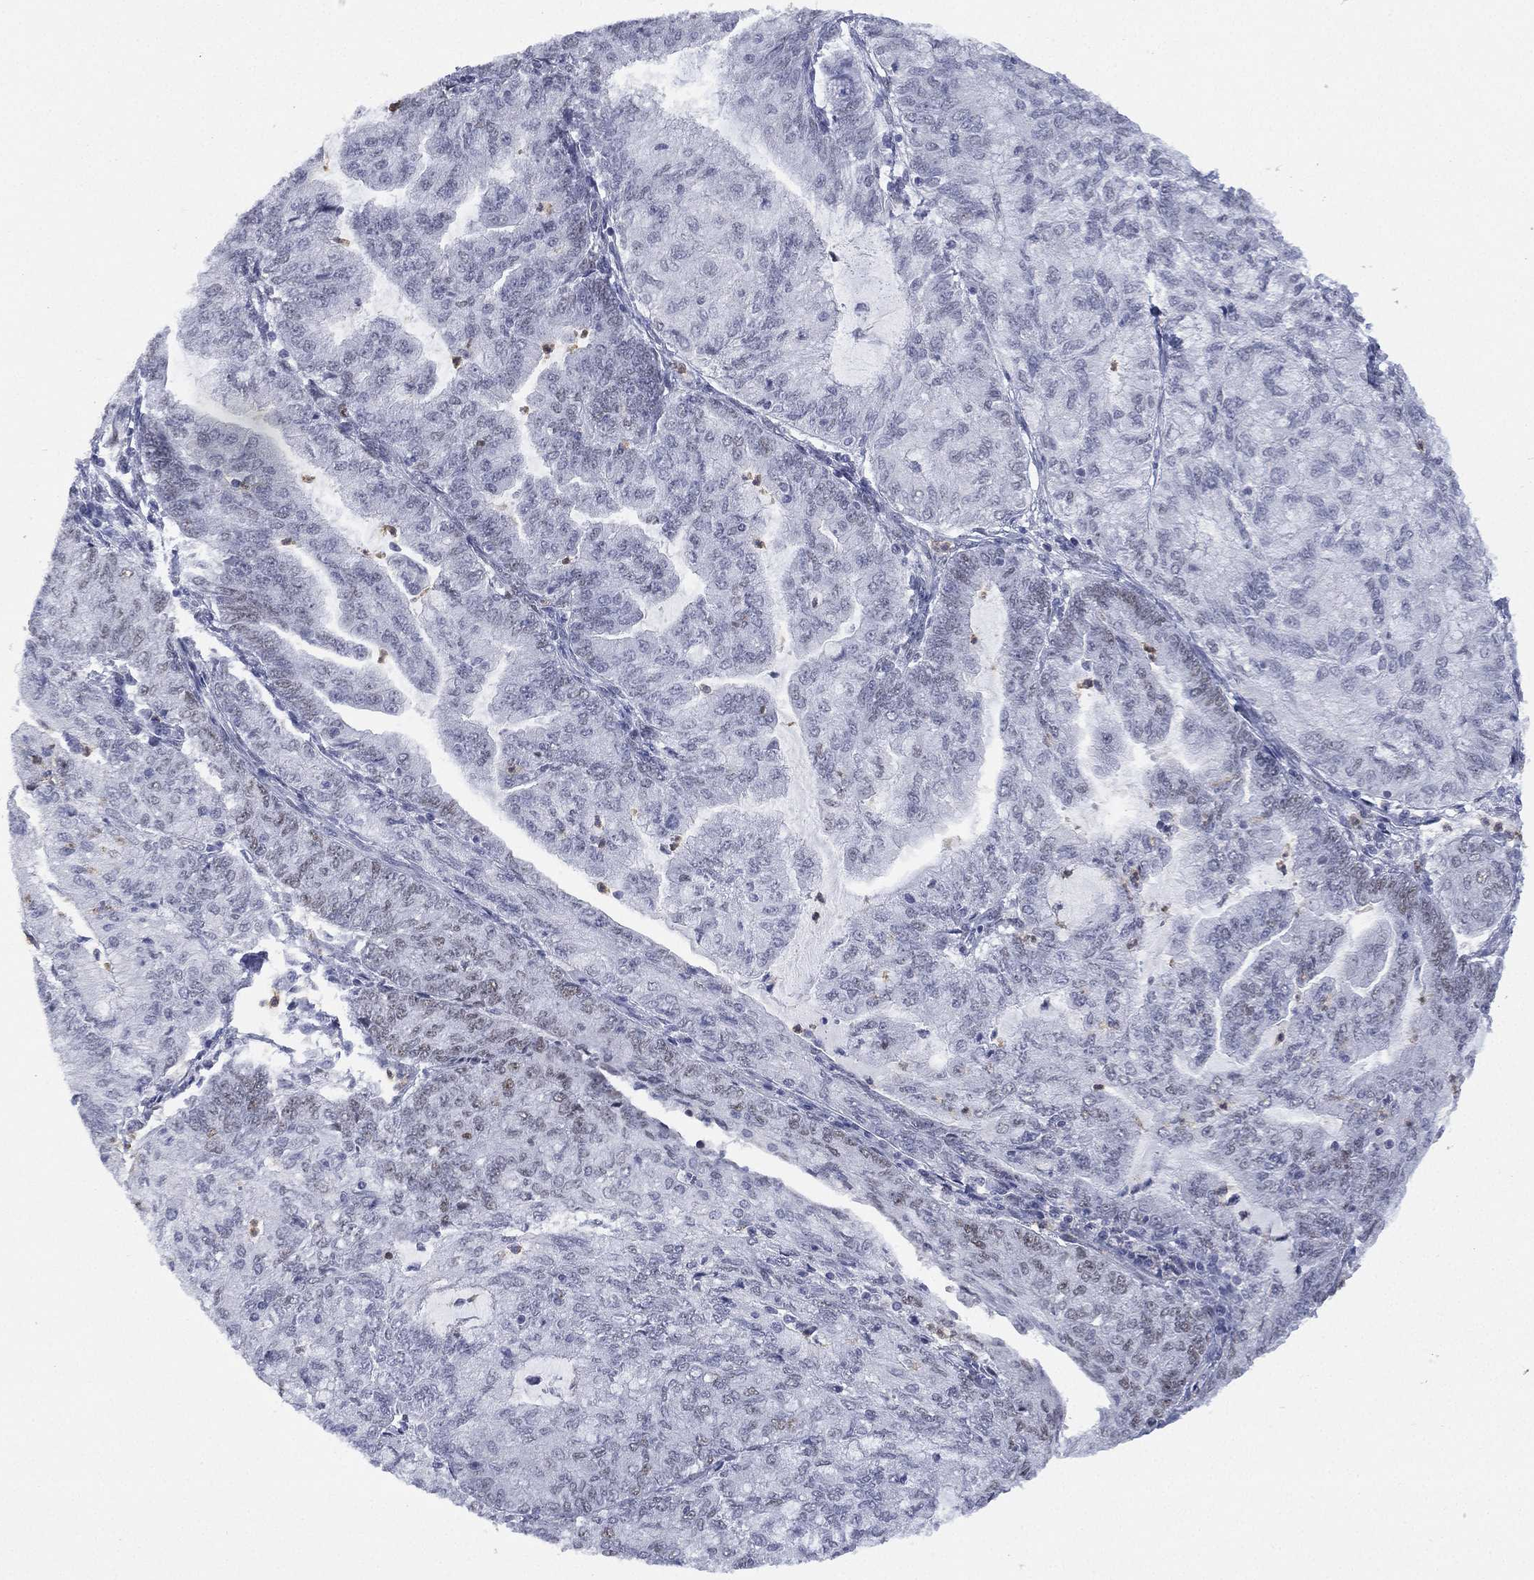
{"staining": {"intensity": "negative", "quantity": "none", "location": "none"}, "tissue": "endometrial cancer", "cell_type": "Tumor cells", "image_type": "cancer", "snomed": [{"axis": "morphology", "description": "Adenocarcinoma, NOS"}, {"axis": "topography", "description": "Endometrium"}], "caption": "This is a micrograph of immunohistochemistry staining of endometrial cancer, which shows no staining in tumor cells. (Brightfield microscopy of DAB IHC at high magnification).", "gene": "ZNF711", "patient": {"sex": "female", "age": 82}}